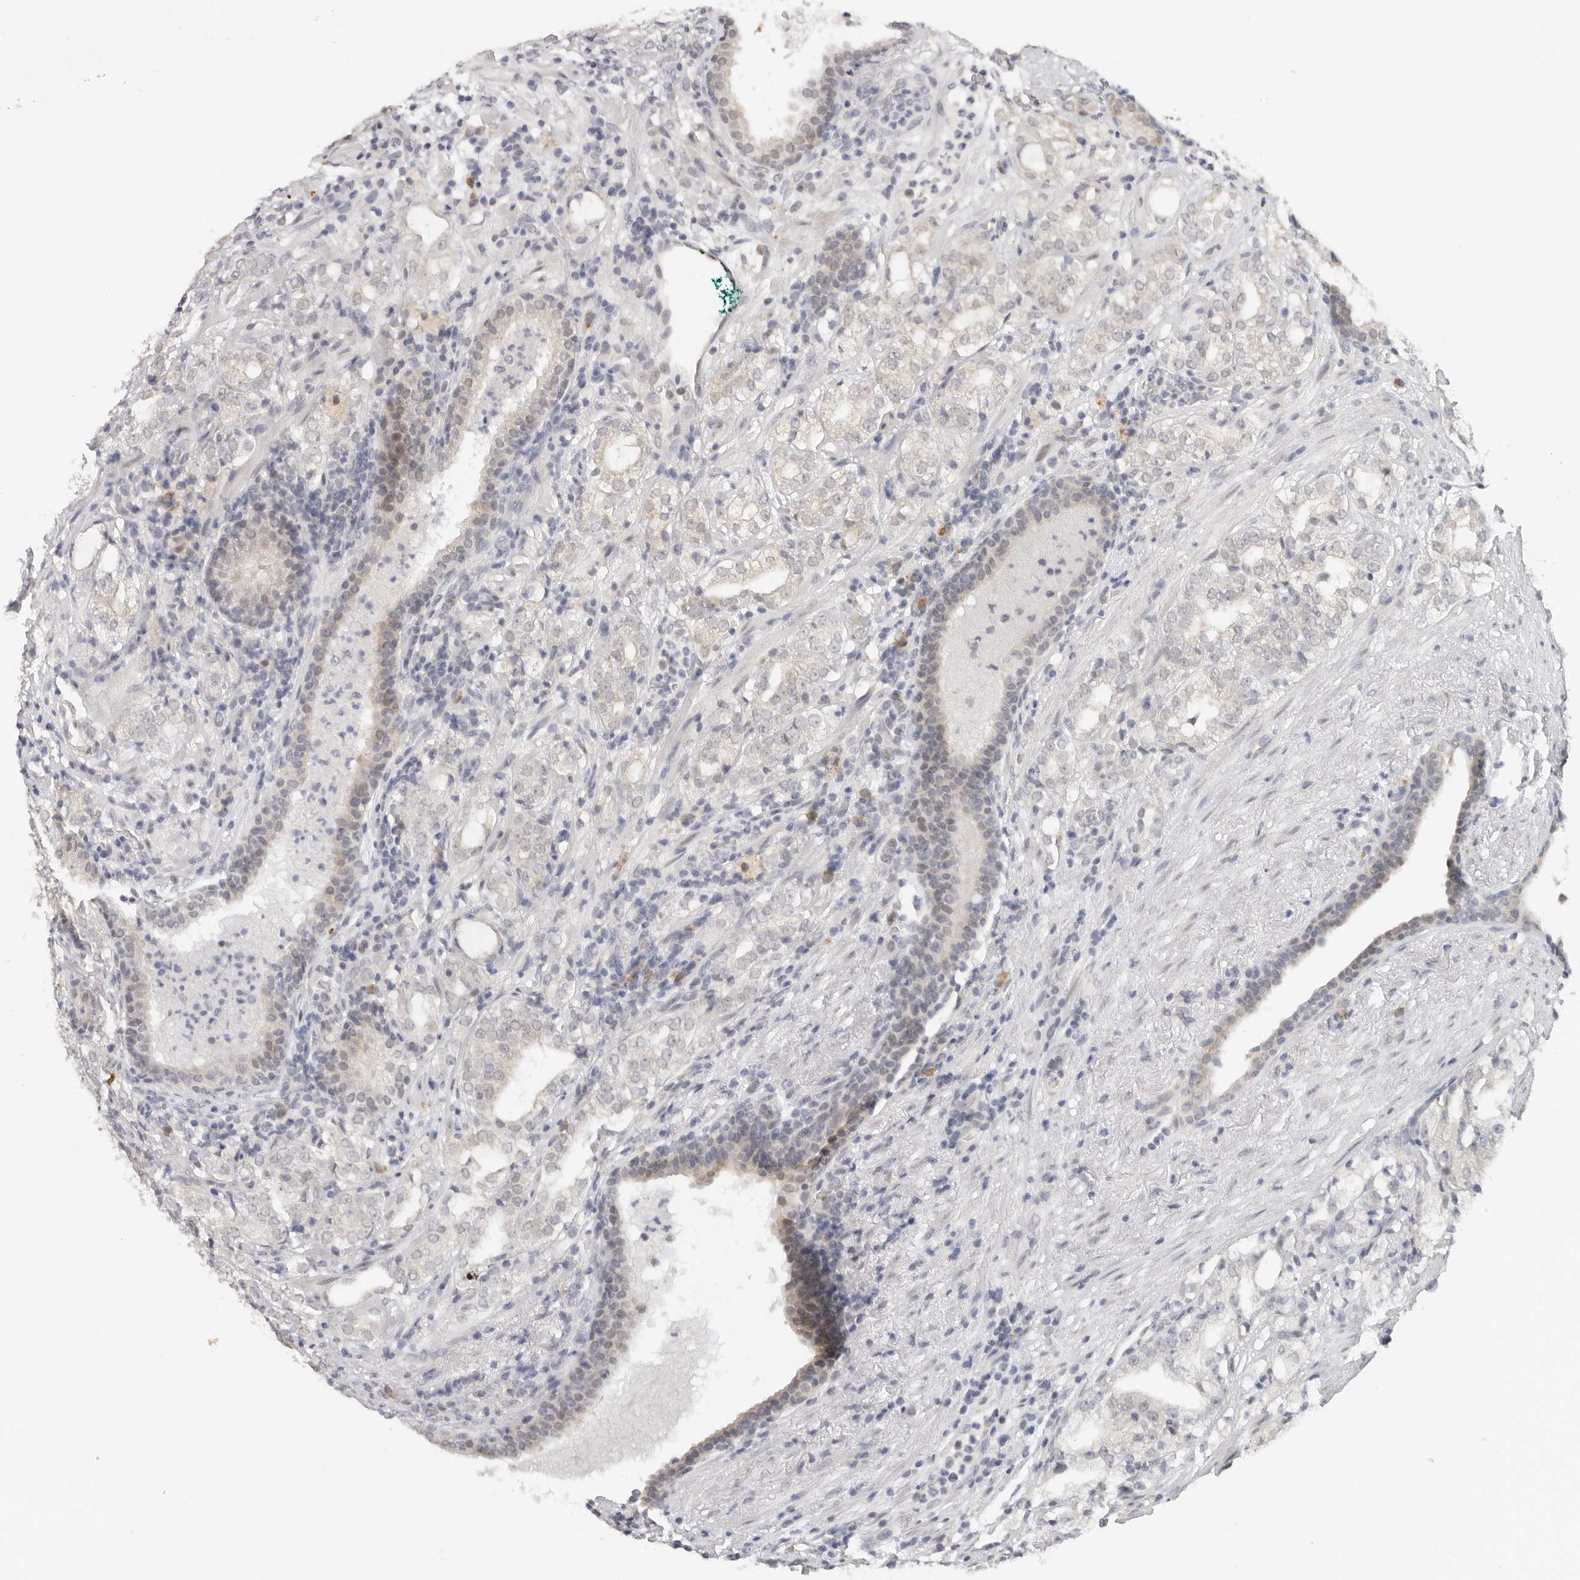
{"staining": {"intensity": "weak", "quantity": "<25%", "location": "nuclear"}, "tissue": "prostate cancer", "cell_type": "Tumor cells", "image_type": "cancer", "snomed": [{"axis": "morphology", "description": "Adenocarcinoma, High grade"}, {"axis": "topography", "description": "Prostate"}], "caption": "There is no significant expression in tumor cells of prostate cancer (adenocarcinoma (high-grade)).", "gene": "LARP7", "patient": {"sex": "male", "age": 64}}